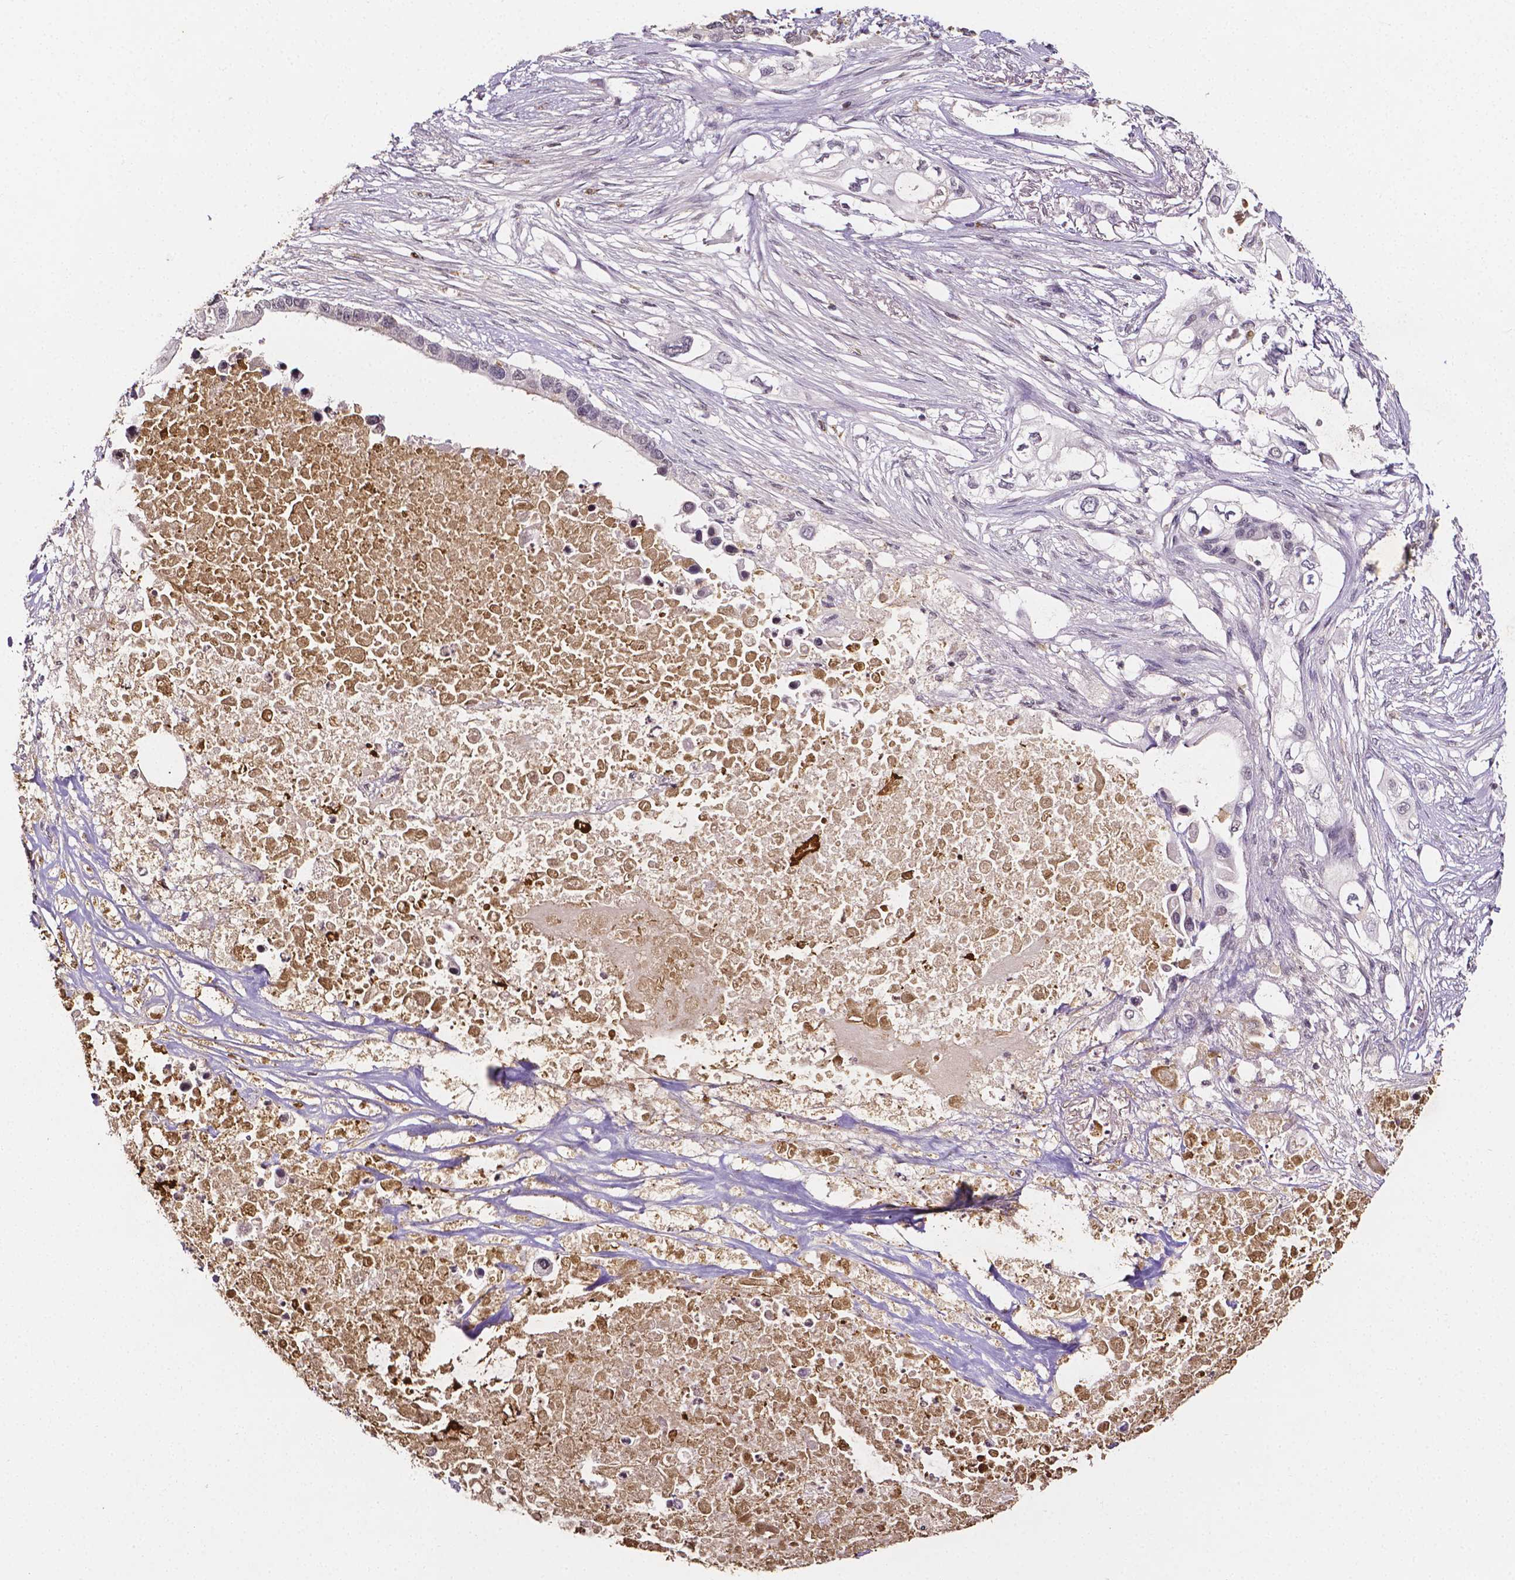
{"staining": {"intensity": "negative", "quantity": "none", "location": "none"}, "tissue": "pancreatic cancer", "cell_type": "Tumor cells", "image_type": "cancer", "snomed": [{"axis": "morphology", "description": "Adenocarcinoma, NOS"}, {"axis": "topography", "description": "Pancreas"}], "caption": "Pancreatic cancer was stained to show a protein in brown. There is no significant expression in tumor cells.", "gene": "NRGN", "patient": {"sex": "female", "age": 63}}